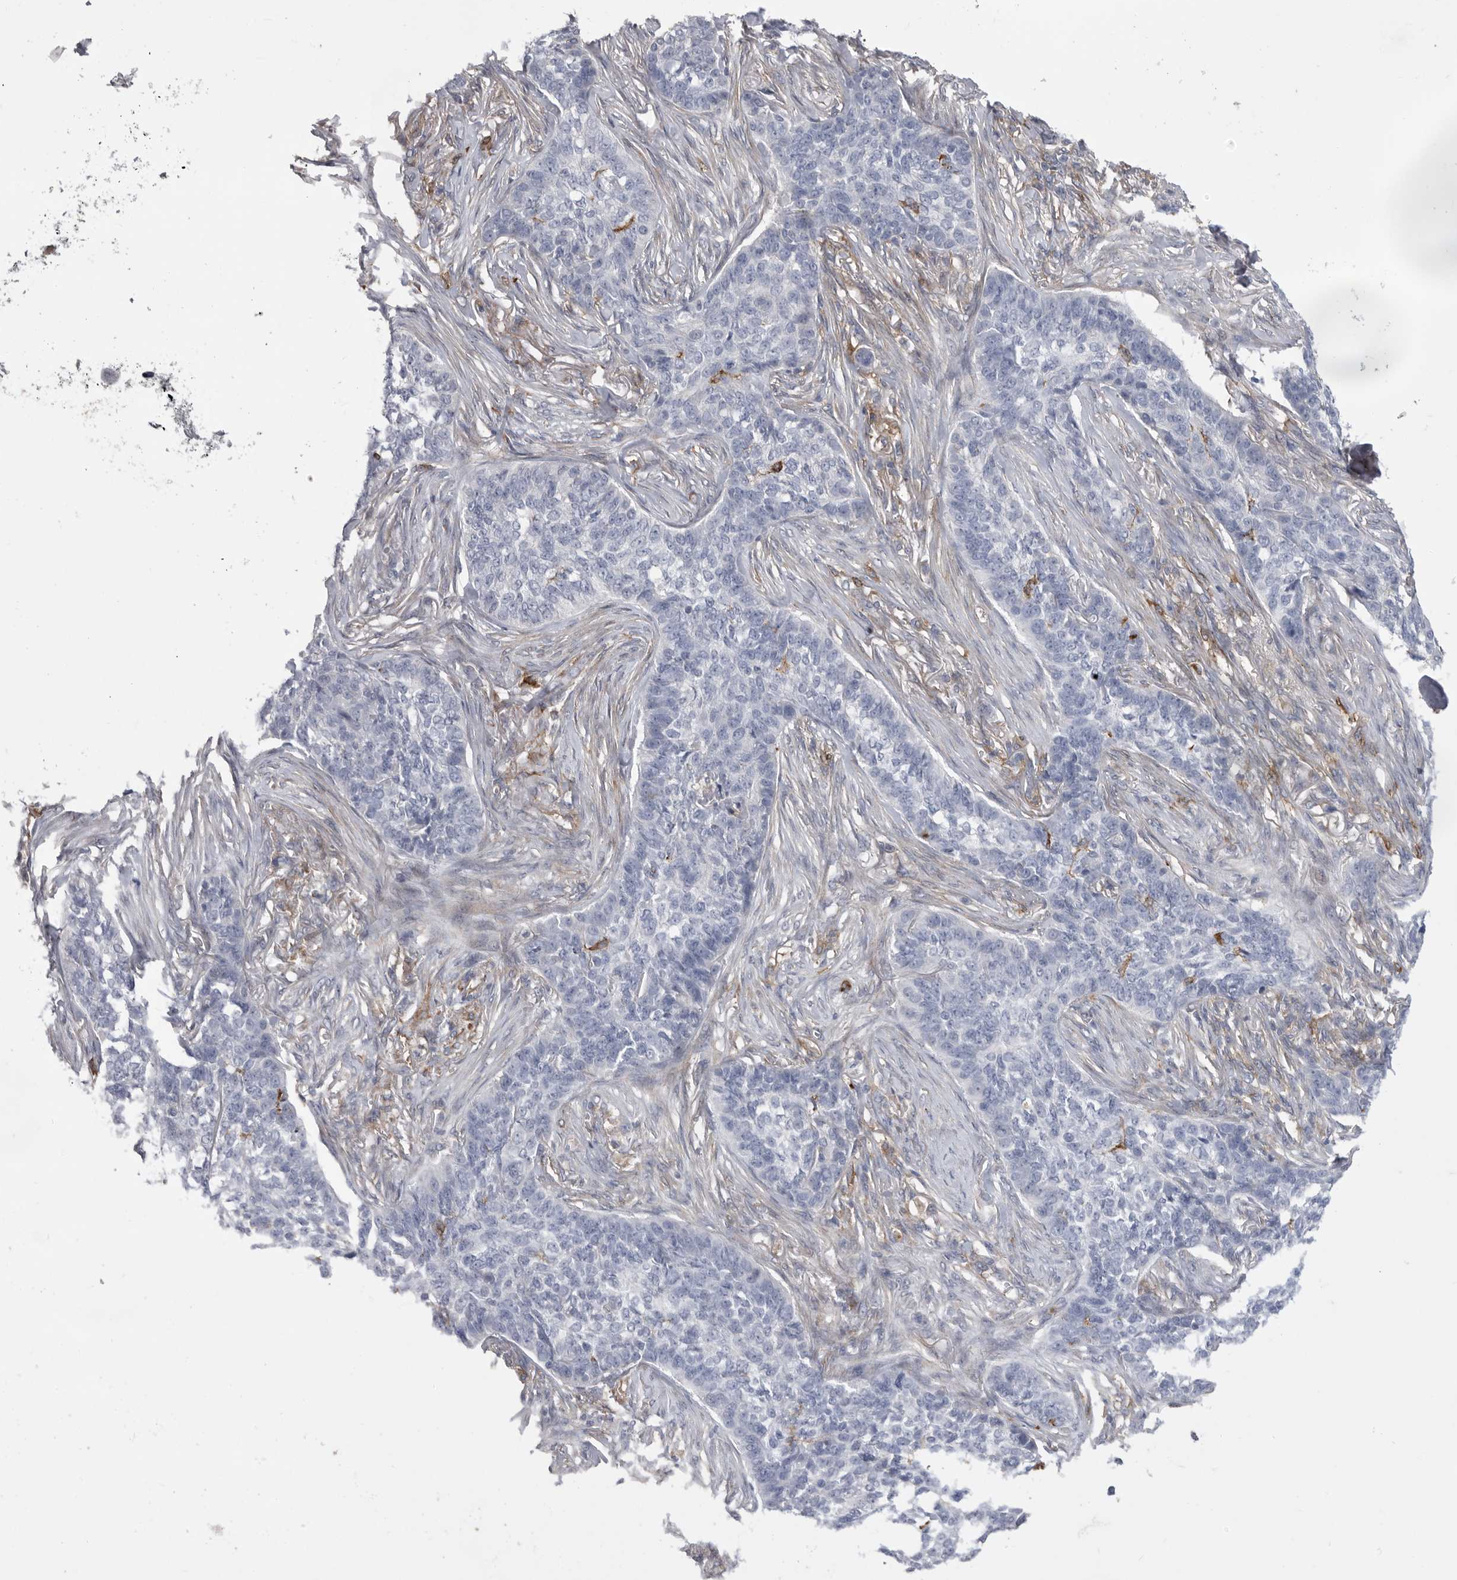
{"staining": {"intensity": "negative", "quantity": "none", "location": "none"}, "tissue": "skin cancer", "cell_type": "Tumor cells", "image_type": "cancer", "snomed": [{"axis": "morphology", "description": "Basal cell carcinoma"}, {"axis": "topography", "description": "Skin"}], "caption": "Protein analysis of basal cell carcinoma (skin) exhibits no significant staining in tumor cells.", "gene": "SIGLEC10", "patient": {"sex": "male", "age": 85}}